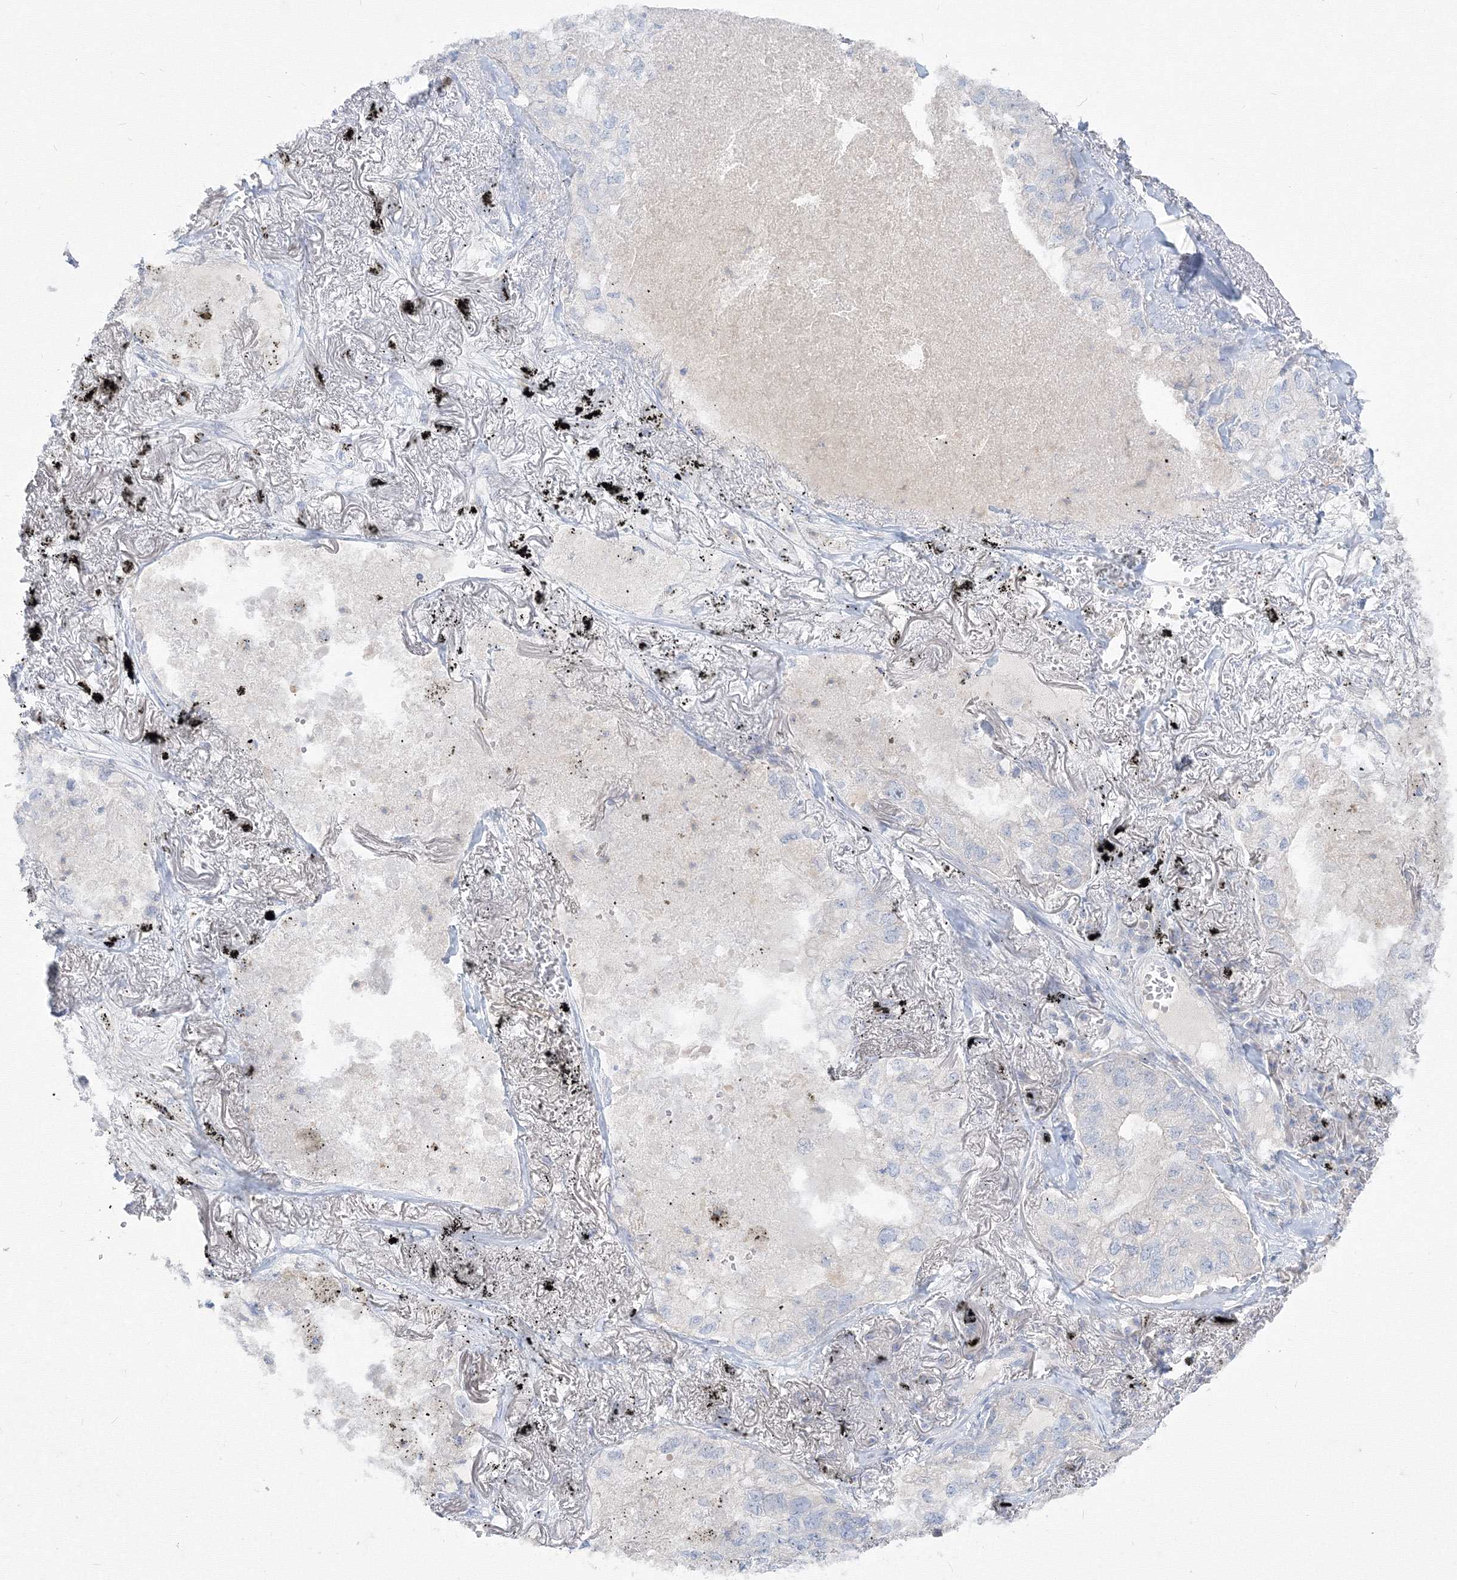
{"staining": {"intensity": "negative", "quantity": "none", "location": "none"}, "tissue": "lung cancer", "cell_type": "Tumor cells", "image_type": "cancer", "snomed": [{"axis": "morphology", "description": "Adenocarcinoma, NOS"}, {"axis": "topography", "description": "Lung"}], "caption": "Immunohistochemistry histopathology image of lung adenocarcinoma stained for a protein (brown), which reveals no staining in tumor cells.", "gene": "FBXL8", "patient": {"sex": "male", "age": 65}}